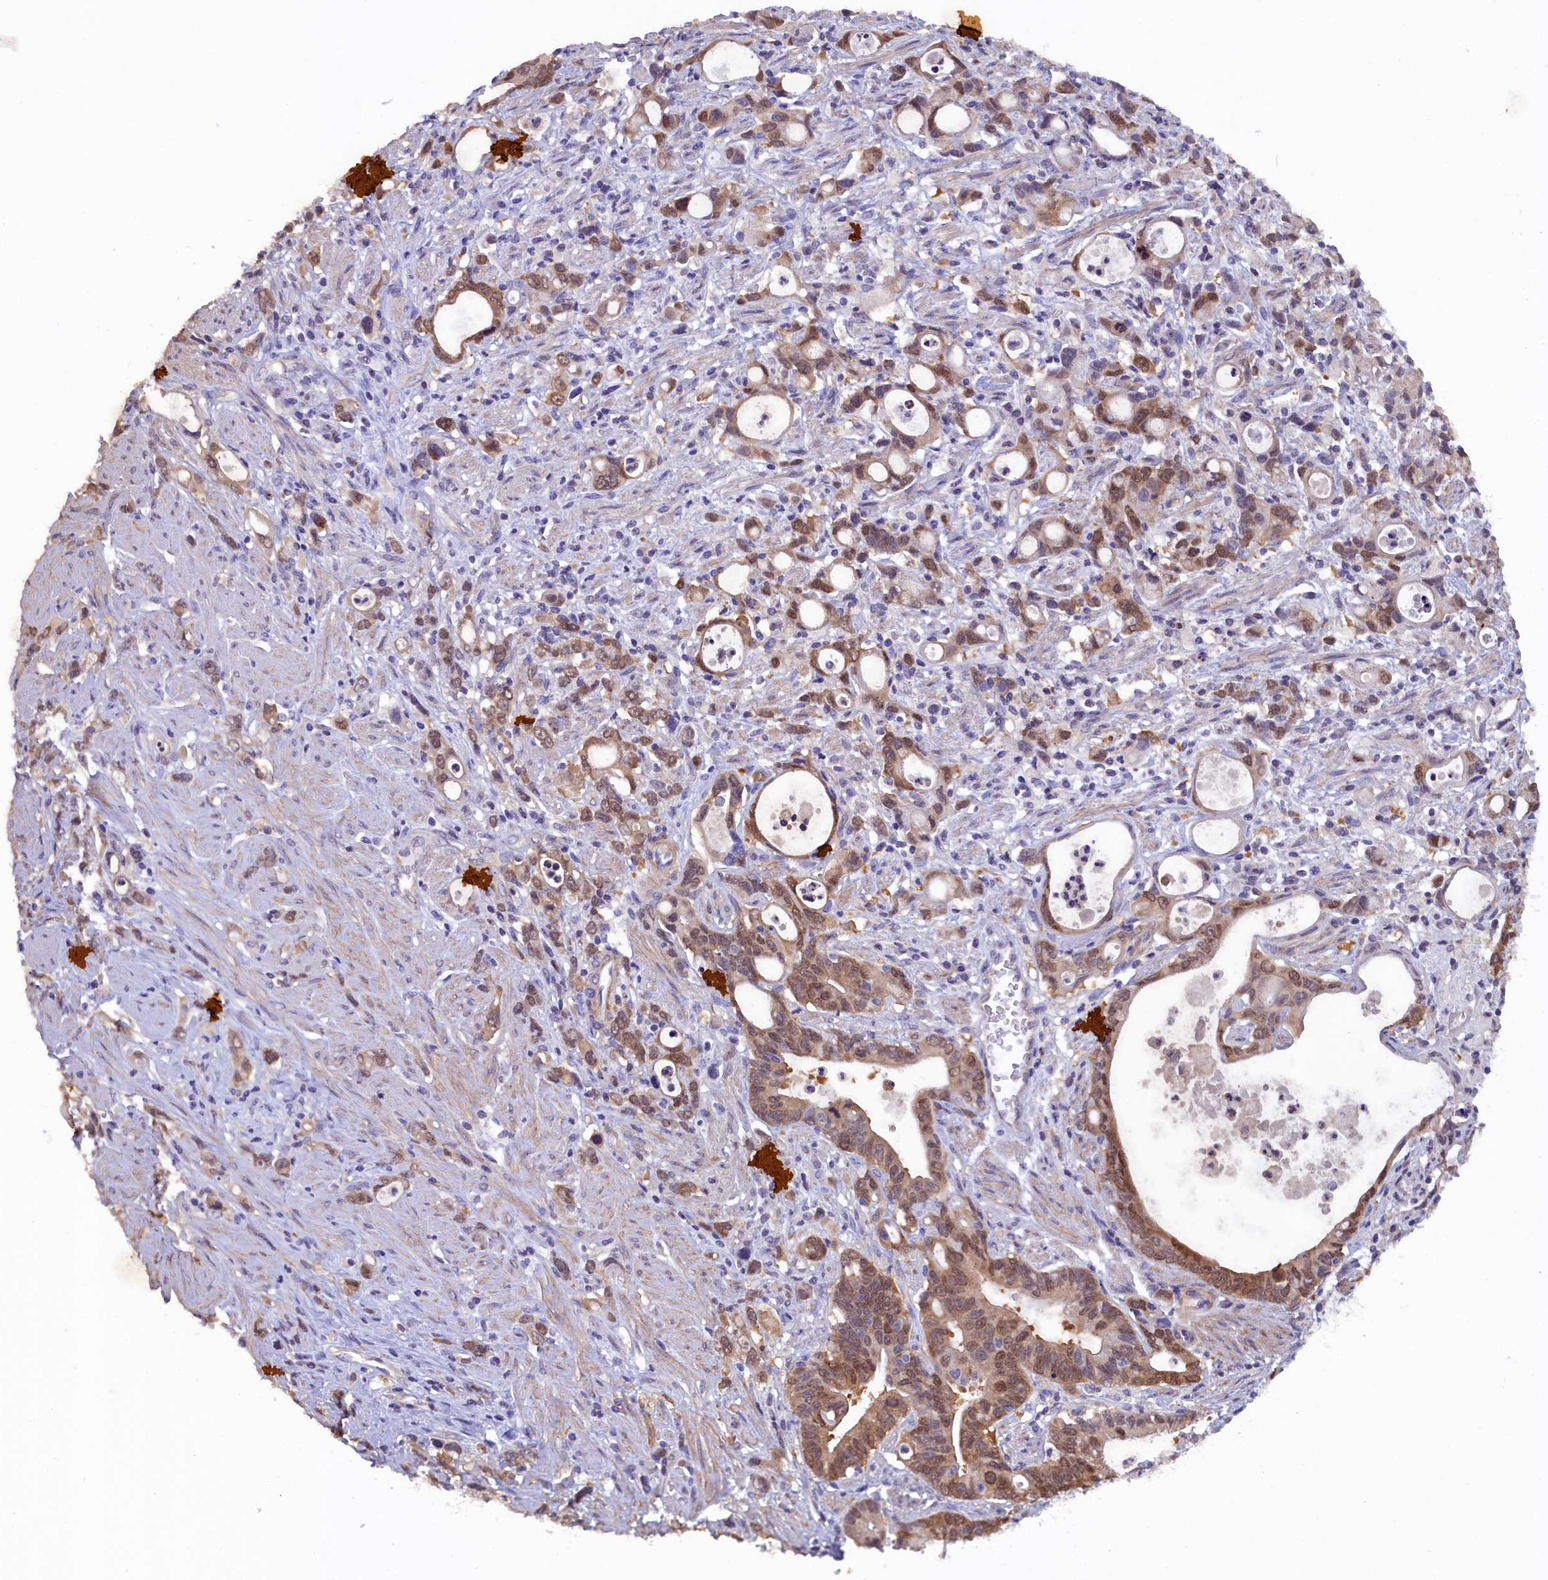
{"staining": {"intensity": "moderate", "quantity": "25%-75%", "location": "cytoplasmic/membranous,nuclear"}, "tissue": "stomach cancer", "cell_type": "Tumor cells", "image_type": "cancer", "snomed": [{"axis": "morphology", "description": "Adenocarcinoma, NOS"}, {"axis": "topography", "description": "Stomach, lower"}], "caption": "DAB immunohistochemical staining of stomach cancer displays moderate cytoplasmic/membranous and nuclear protein expression in approximately 25%-75% of tumor cells. (Brightfield microscopy of DAB IHC at high magnification).", "gene": "JPT2", "patient": {"sex": "female", "age": 43}}